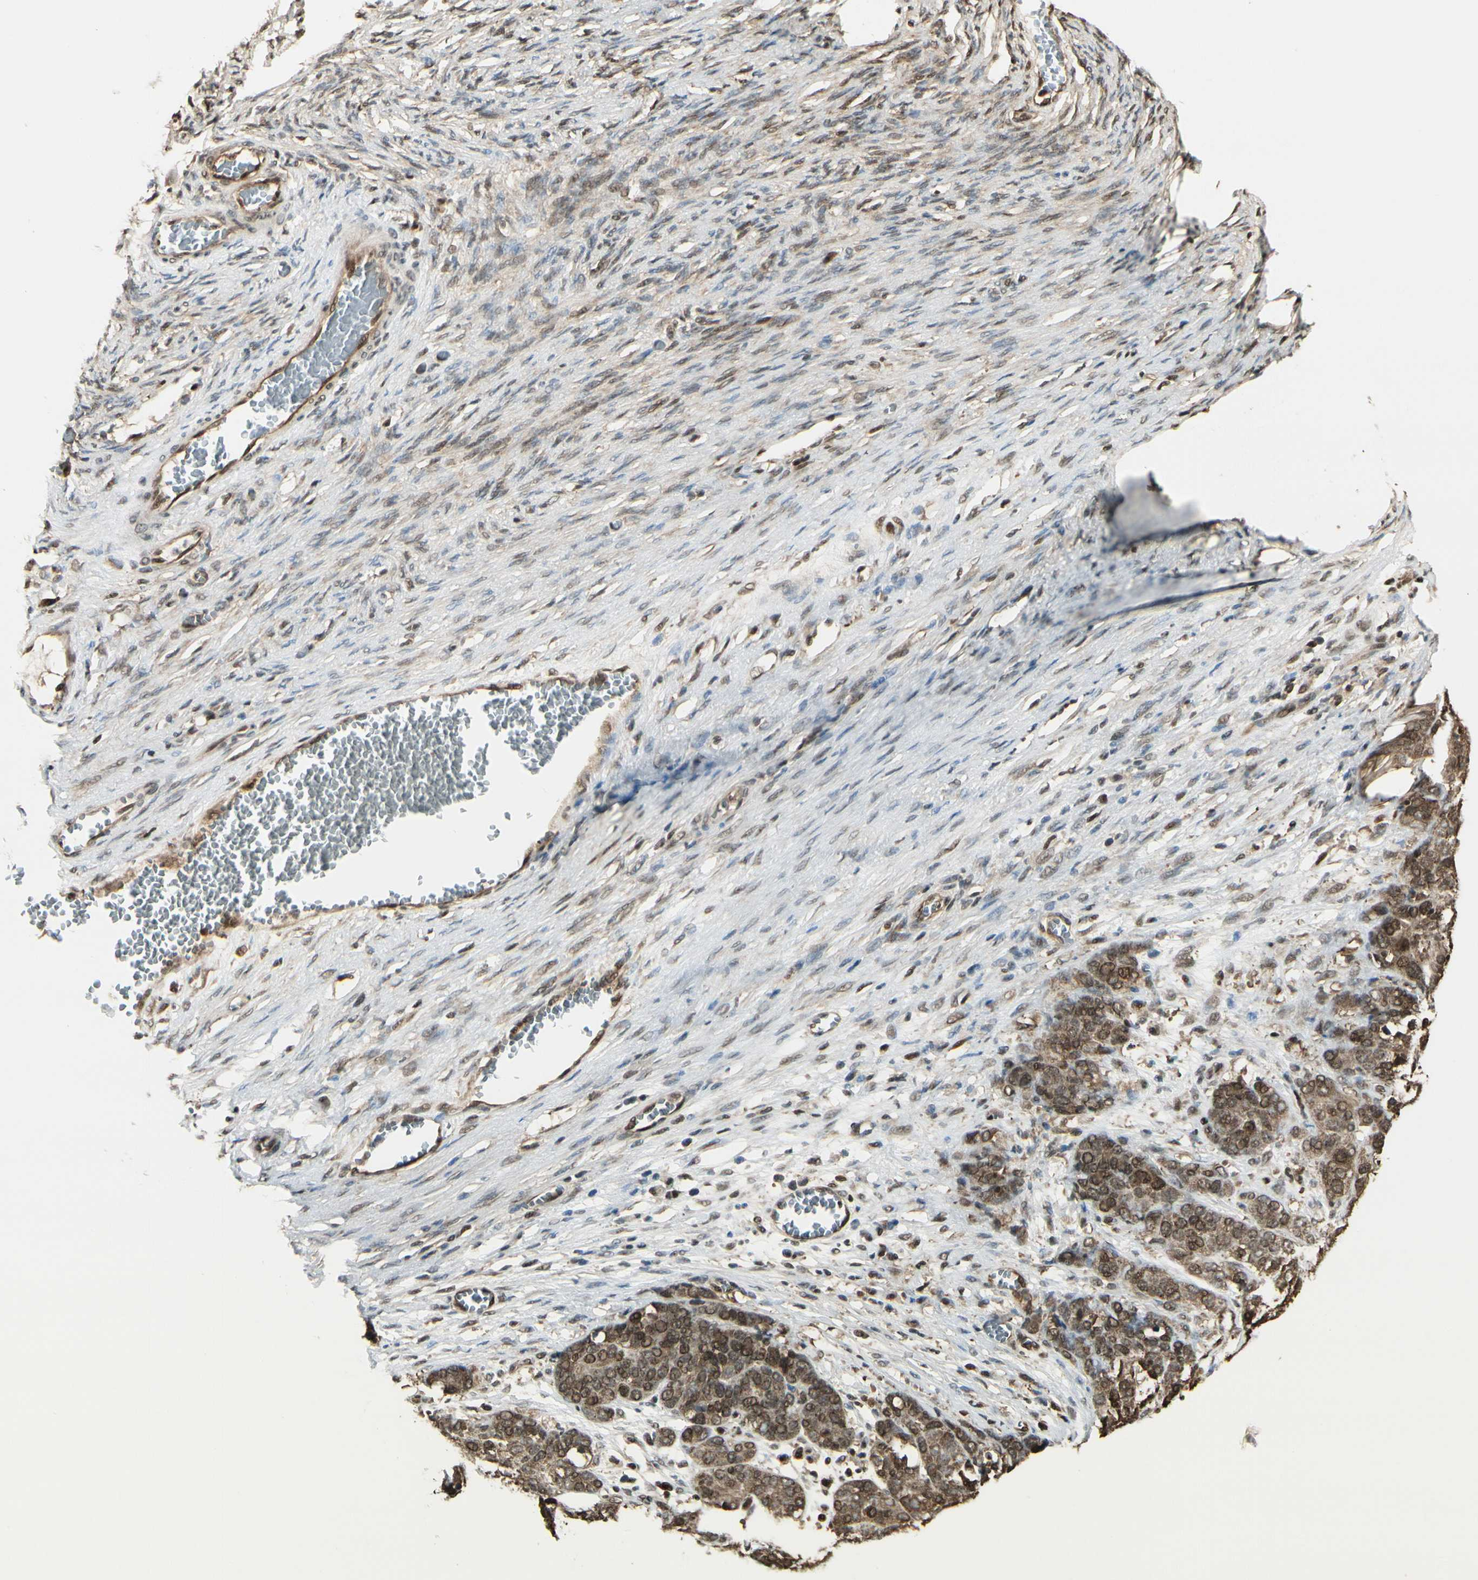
{"staining": {"intensity": "strong", "quantity": ">75%", "location": "cytoplasmic/membranous,nuclear"}, "tissue": "ovarian cancer", "cell_type": "Tumor cells", "image_type": "cancer", "snomed": [{"axis": "morphology", "description": "Cystadenocarcinoma, serous, NOS"}, {"axis": "topography", "description": "Ovary"}], "caption": "Strong cytoplasmic/membranous and nuclear protein staining is appreciated in approximately >75% of tumor cells in ovarian cancer (serous cystadenocarcinoma). Immunohistochemistry stains the protein of interest in brown and the nuclei are stained blue.", "gene": "HSF1", "patient": {"sex": "female", "age": 44}}